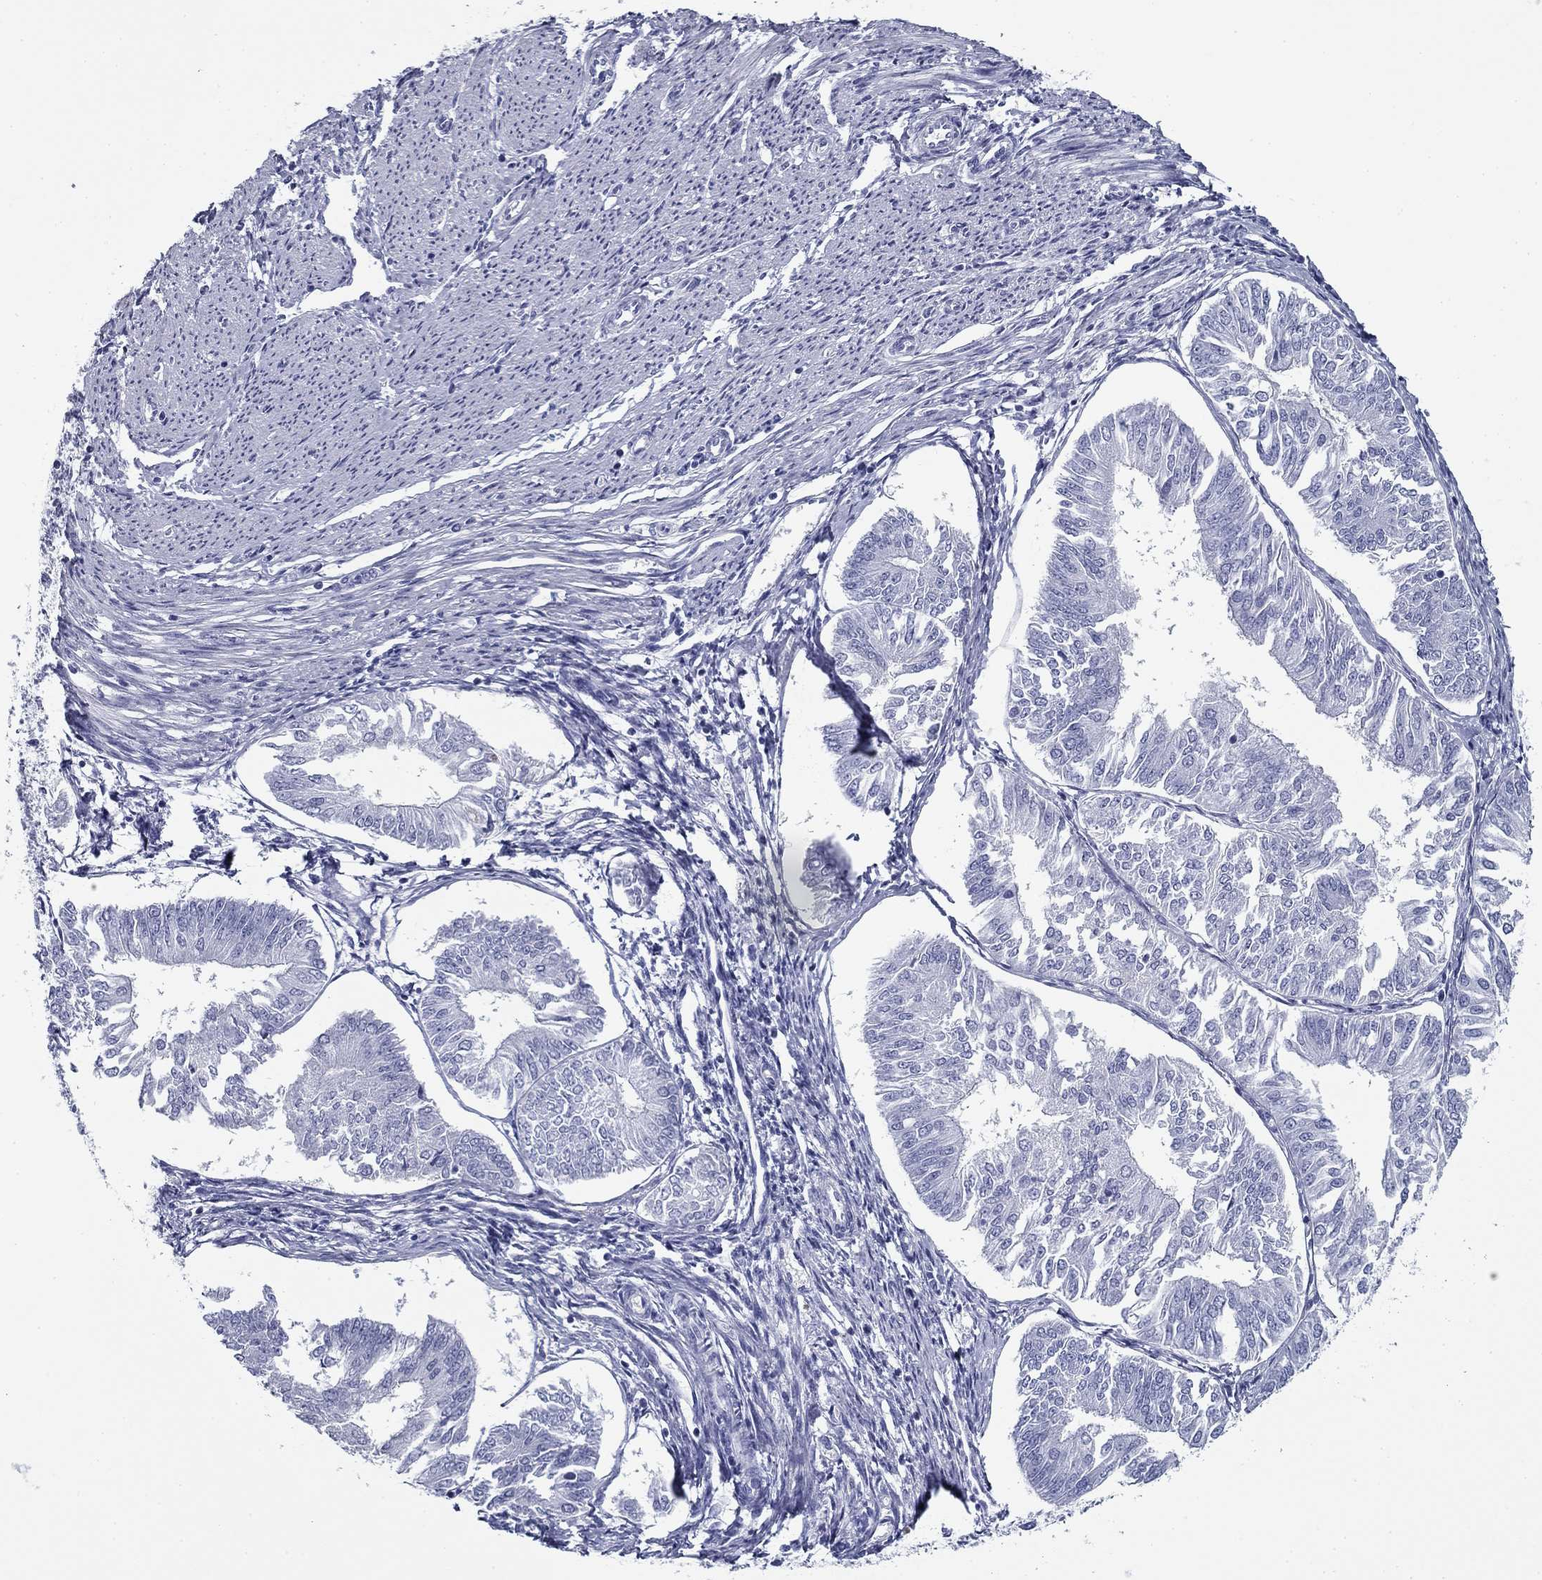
{"staining": {"intensity": "negative", "quantity": "none", "location": "none"}, "tissue": "endometrial cancer", "cell_type": "Tumor cells", "image_type": "cancer", "snomed": [{"axis": "morphology", "description": "Adenocarcinoma, NOS"}, {"axis": "topography", "description": "Endometrium"}], "caption": "Immunohistochemistry (IHC) micrograph of human endometrial cancer stained for a protein (brown), which exhibits no staining in tumor cells.", "gene": "ZP2", "patient": {"sex": "female", "age": 58}}